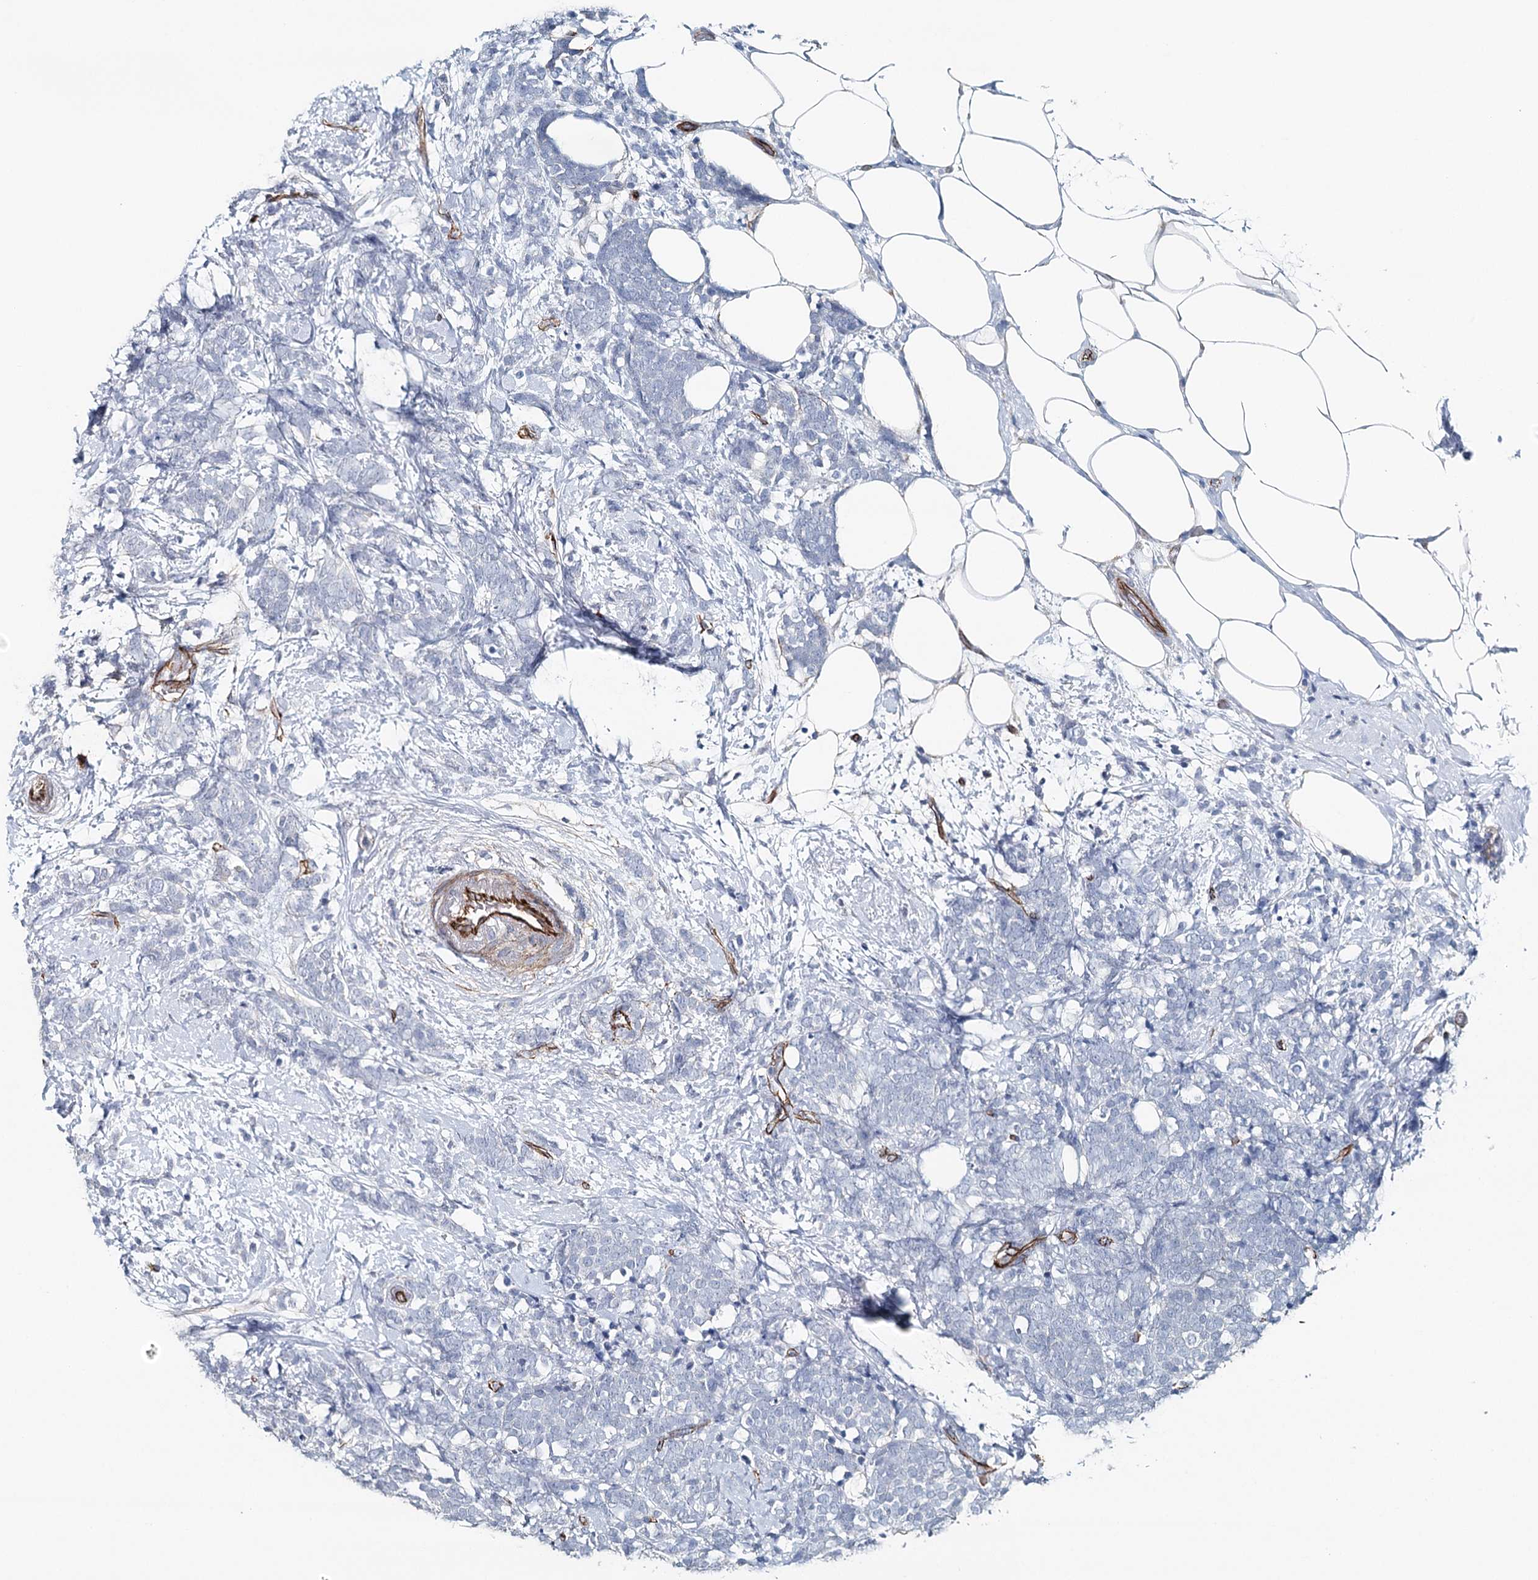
{"staining": {"intensity": "negative", "quantity": "none", "location": "none"}, "tissue": "breast cancer", "cell_type": "Tumor cells", "image_type": "cancer", "snomed": [{"axis": "morphology", "description": "Lobular carcinoma"}, {"axis": "topography", "description": "Breast"}], "caption": "Immunohistochemical staining of breast cancer (lobular carcinoma) displays no significant staining in tumor cells.", "gene": "SYNPO", "patient": {"sex": "female", "age": 58}}